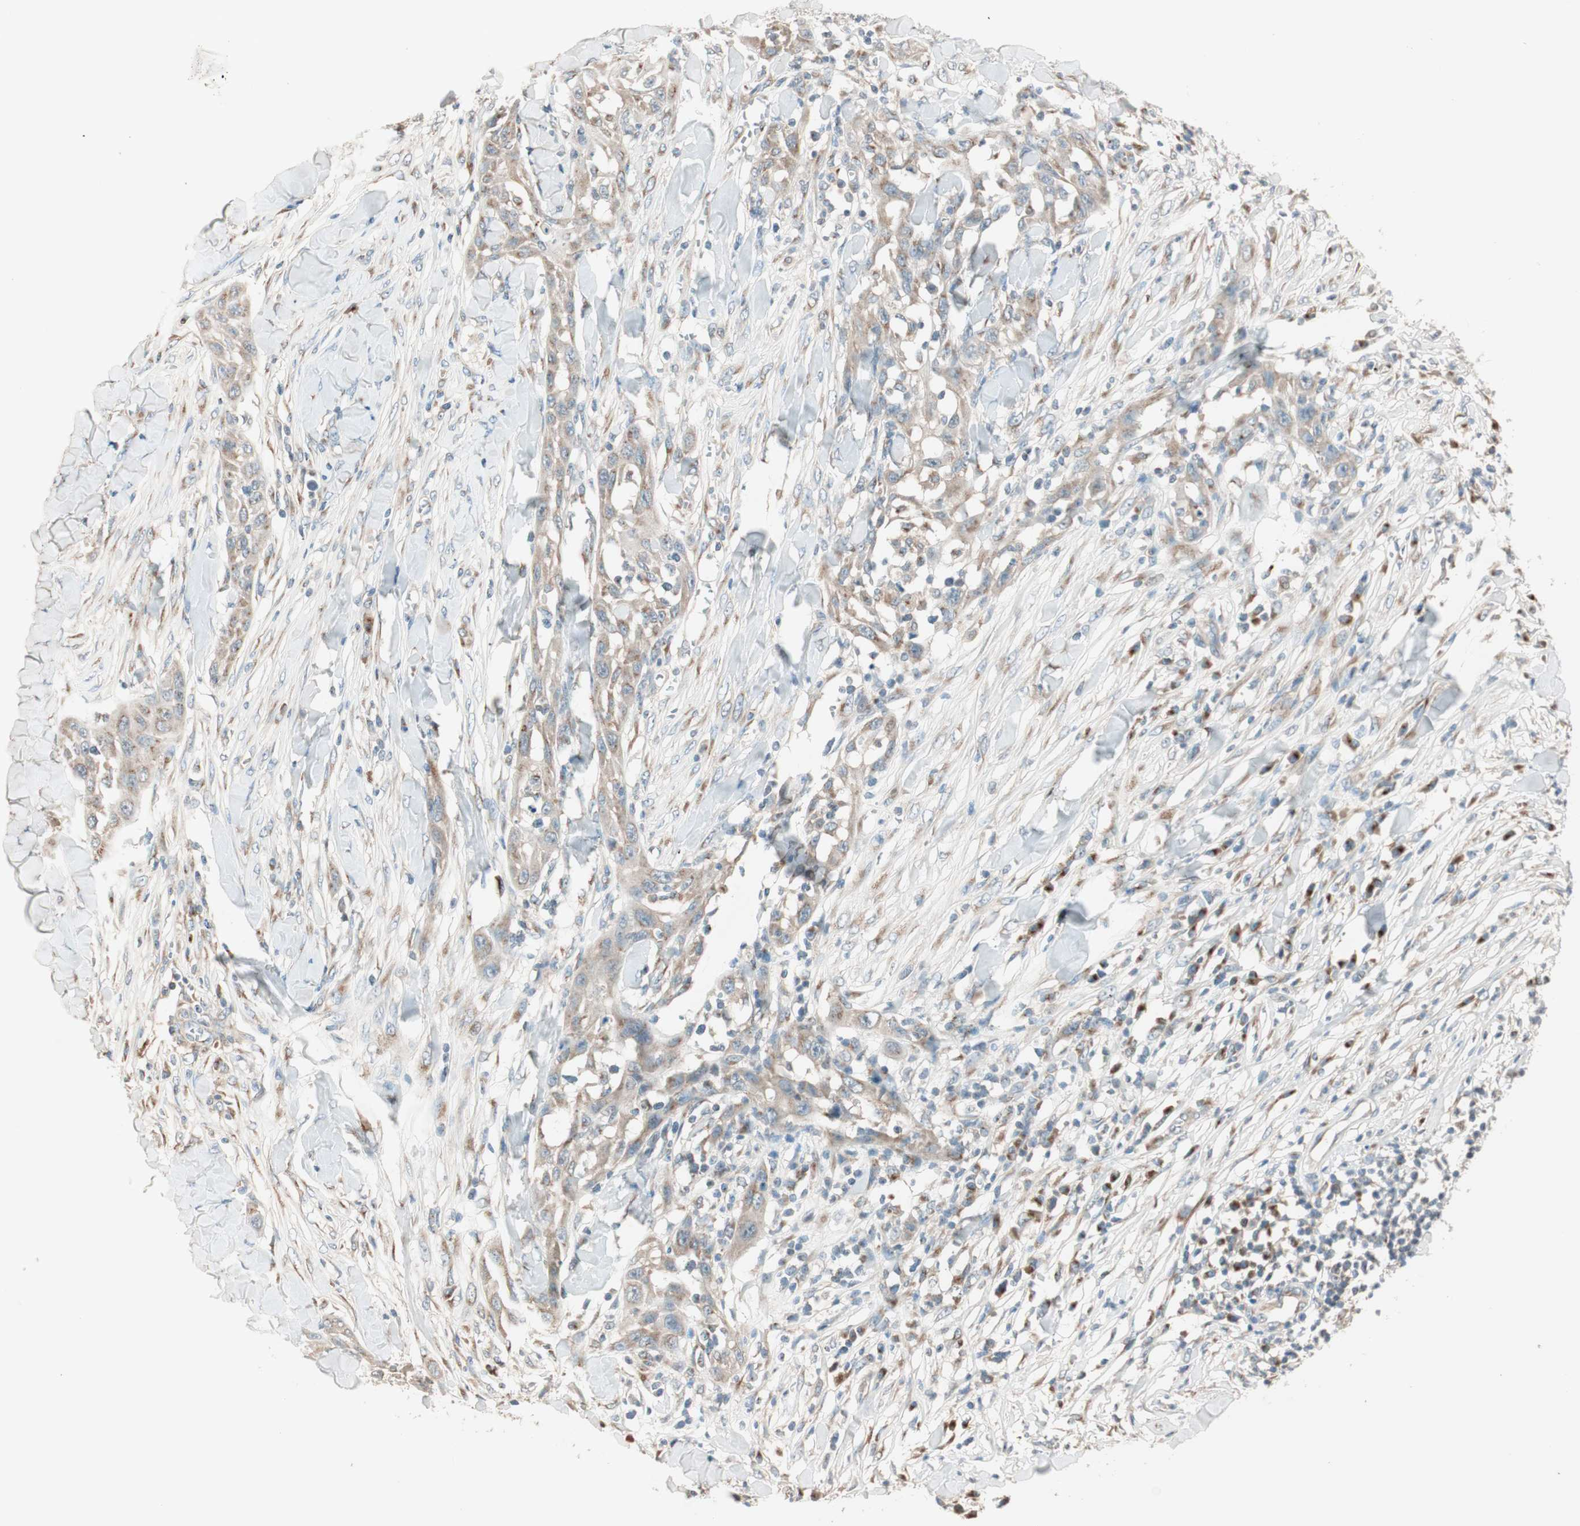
{"staining": {"intensity": "moderate", "quantity": "25%-75%", "location": "cytoplasmic/membranous"}, "tissue": "skin cancer", "cell_type": "Tumor cells", "image_type": "cancer", "snomed": [{"axis": "morphology", "description": "Squamous cell carcinoma, NOS"}, {"axis": "topography", "description": "Skin"}], "caption": "Skin cancer (squamous cell carcinoma) was stained to show a protein in brown. There is medium levels of moderate cytoplasmic/membranous expression in approximately 25%-75% of tumor cells.", "gene": "SEC16A", "patient": {"sex": "male", "age": 24}}